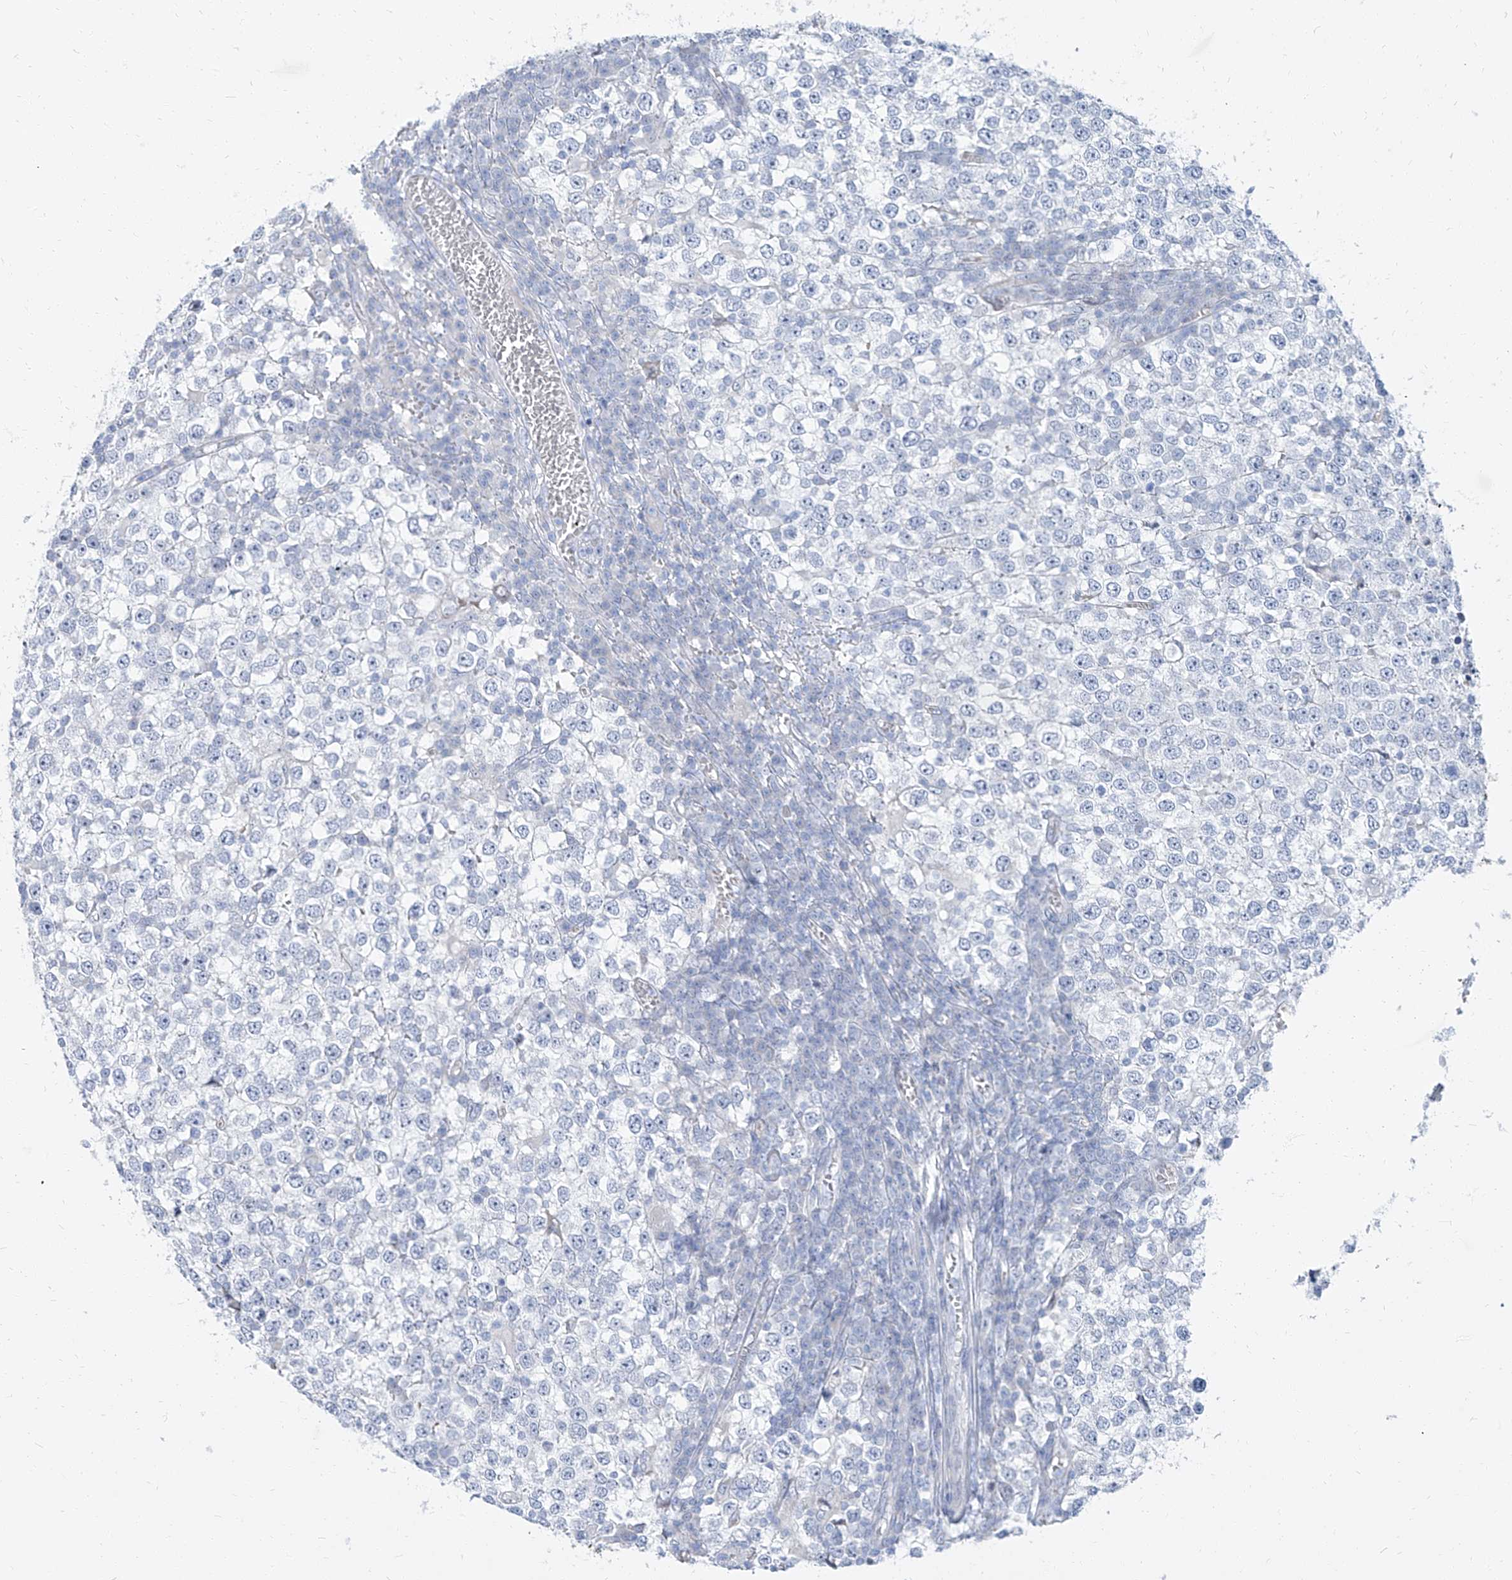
{"staining": {"intensity": "negative", "quantity": "none", "location": "none"}, "tissue": "testis cancer", "cell_type": "Tumor cells", "image_type": "cancer", "snomed": [{"axis": "morphology", "description": "Seminoma, NOS"}, {"axis": "topography", "description": "Testis"}], "caption": "Protein analysis of testis cancer (seminoma) shows no significant staining in tumor cells.", "gene": "TXLNB", "patient": {"sex": "male", "age": 65}}